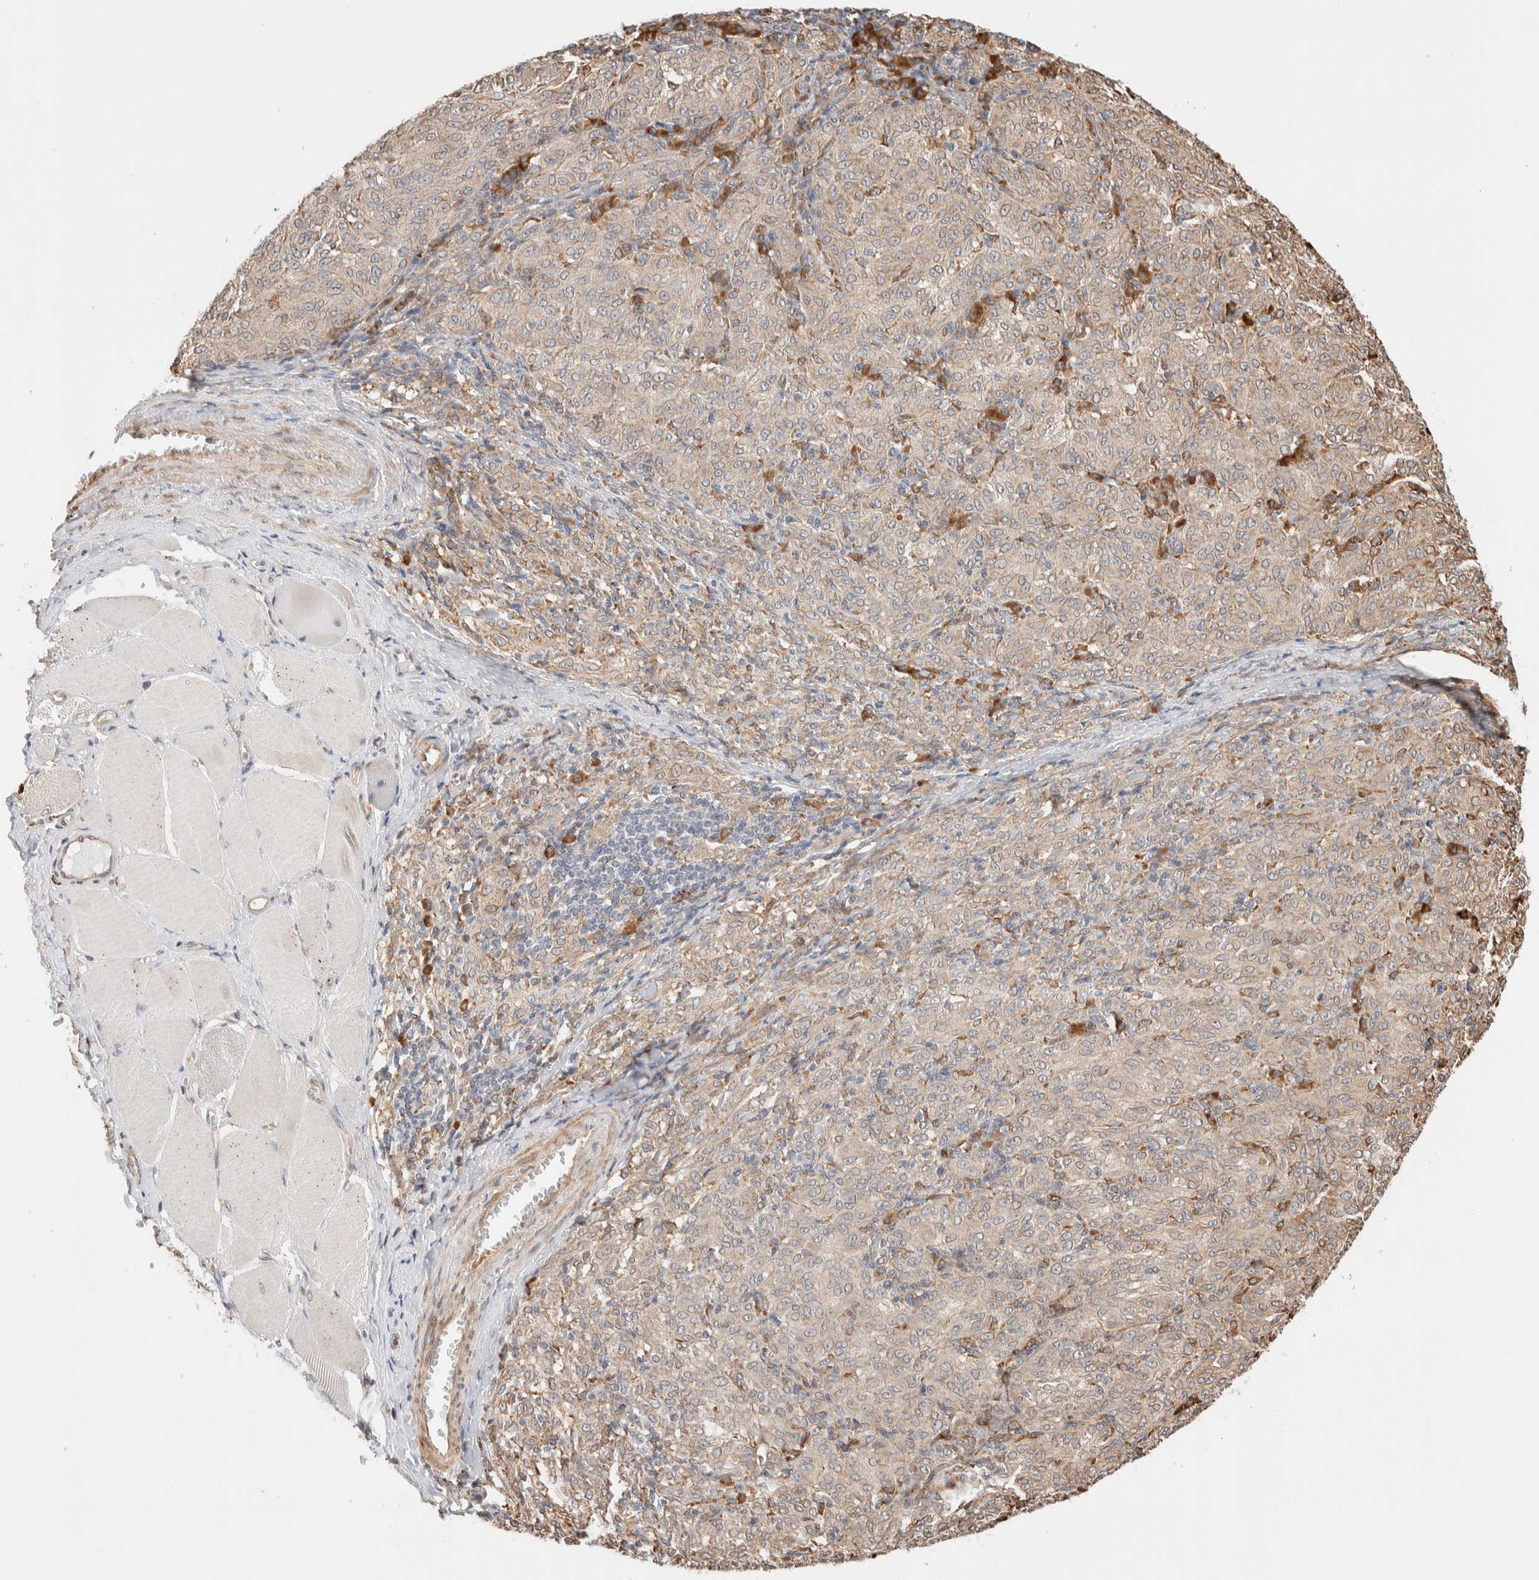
{"staining": {"intensity": "weak", "quantity": ">75%", "location": "cytoplasmic/membranous"}, "tissue": "melanoma", "cell_type": "Tumor cells", "image_type": "cancer", "snomed": [{"axis": "morphology", "description": "Malignant melanoma, NOS"}, {"axis": "topography", "description": "Skin"}], "caption": "This image displays IHC staining of human malignant melanoma, with low weak cytoplasmic/membranous positivity in about >75% of tumor cells.", "gene": "INTS1", "patient": {"sex": "female", "age": 72}}